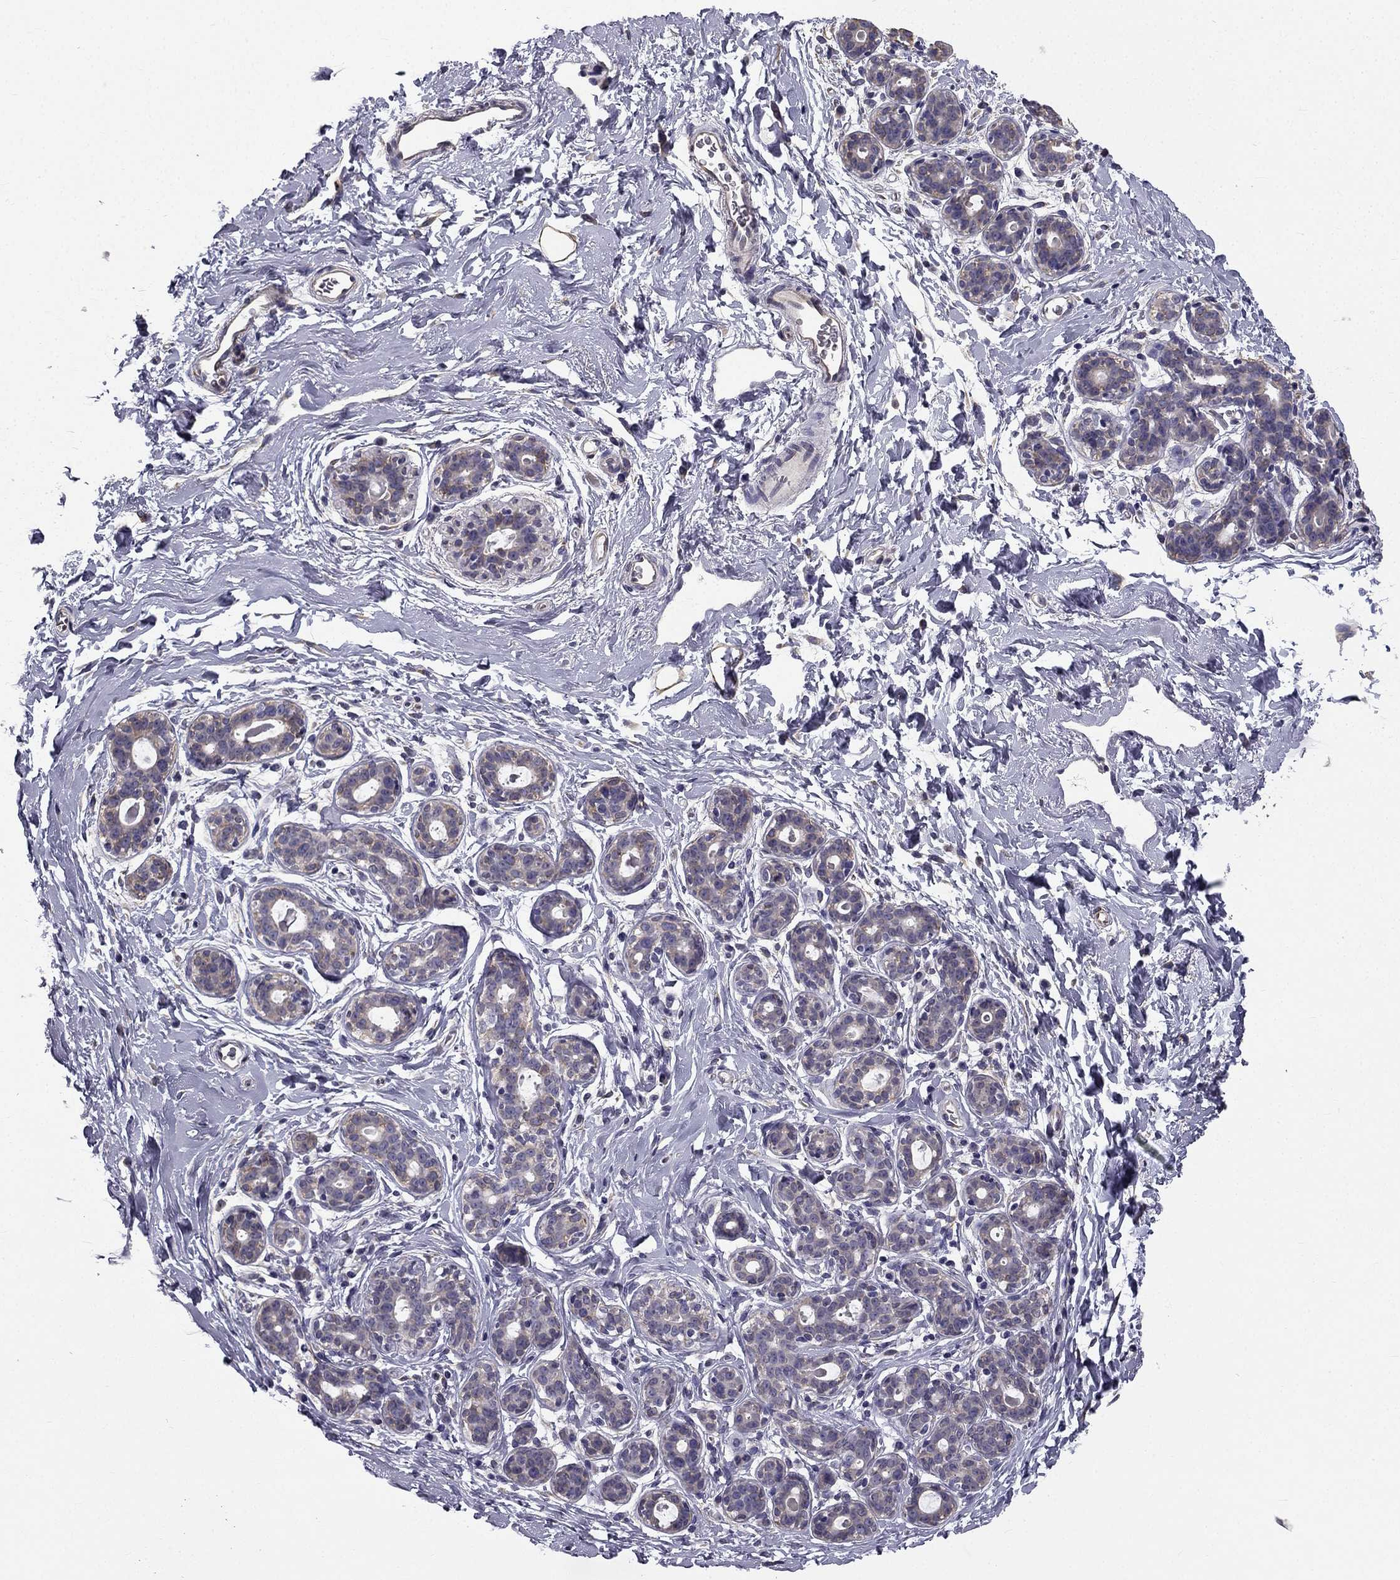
{"staining": {"intensity": "negative", "quantity": "none", "location": "none"}, "tissue": "breast", "cell_type": "Adipocytes", "image_type": "normal", "snomed": [{"axis": "morphology", "description": "Normal tissue, NOS"}, {"axis": "topography", "description": "Breast"}], "caption": "A high-resolution micrograph shows immunohistochemistry staining of normal breast, which shows no significant staining in adipocytes. (Stains: DAB immunohistochemistry with hematoxylin counter stain, Microscopy: brightfield microscopy at high magnification).", "gene": "CCDC40", "patient": {"sex": "female", "age": 43}}